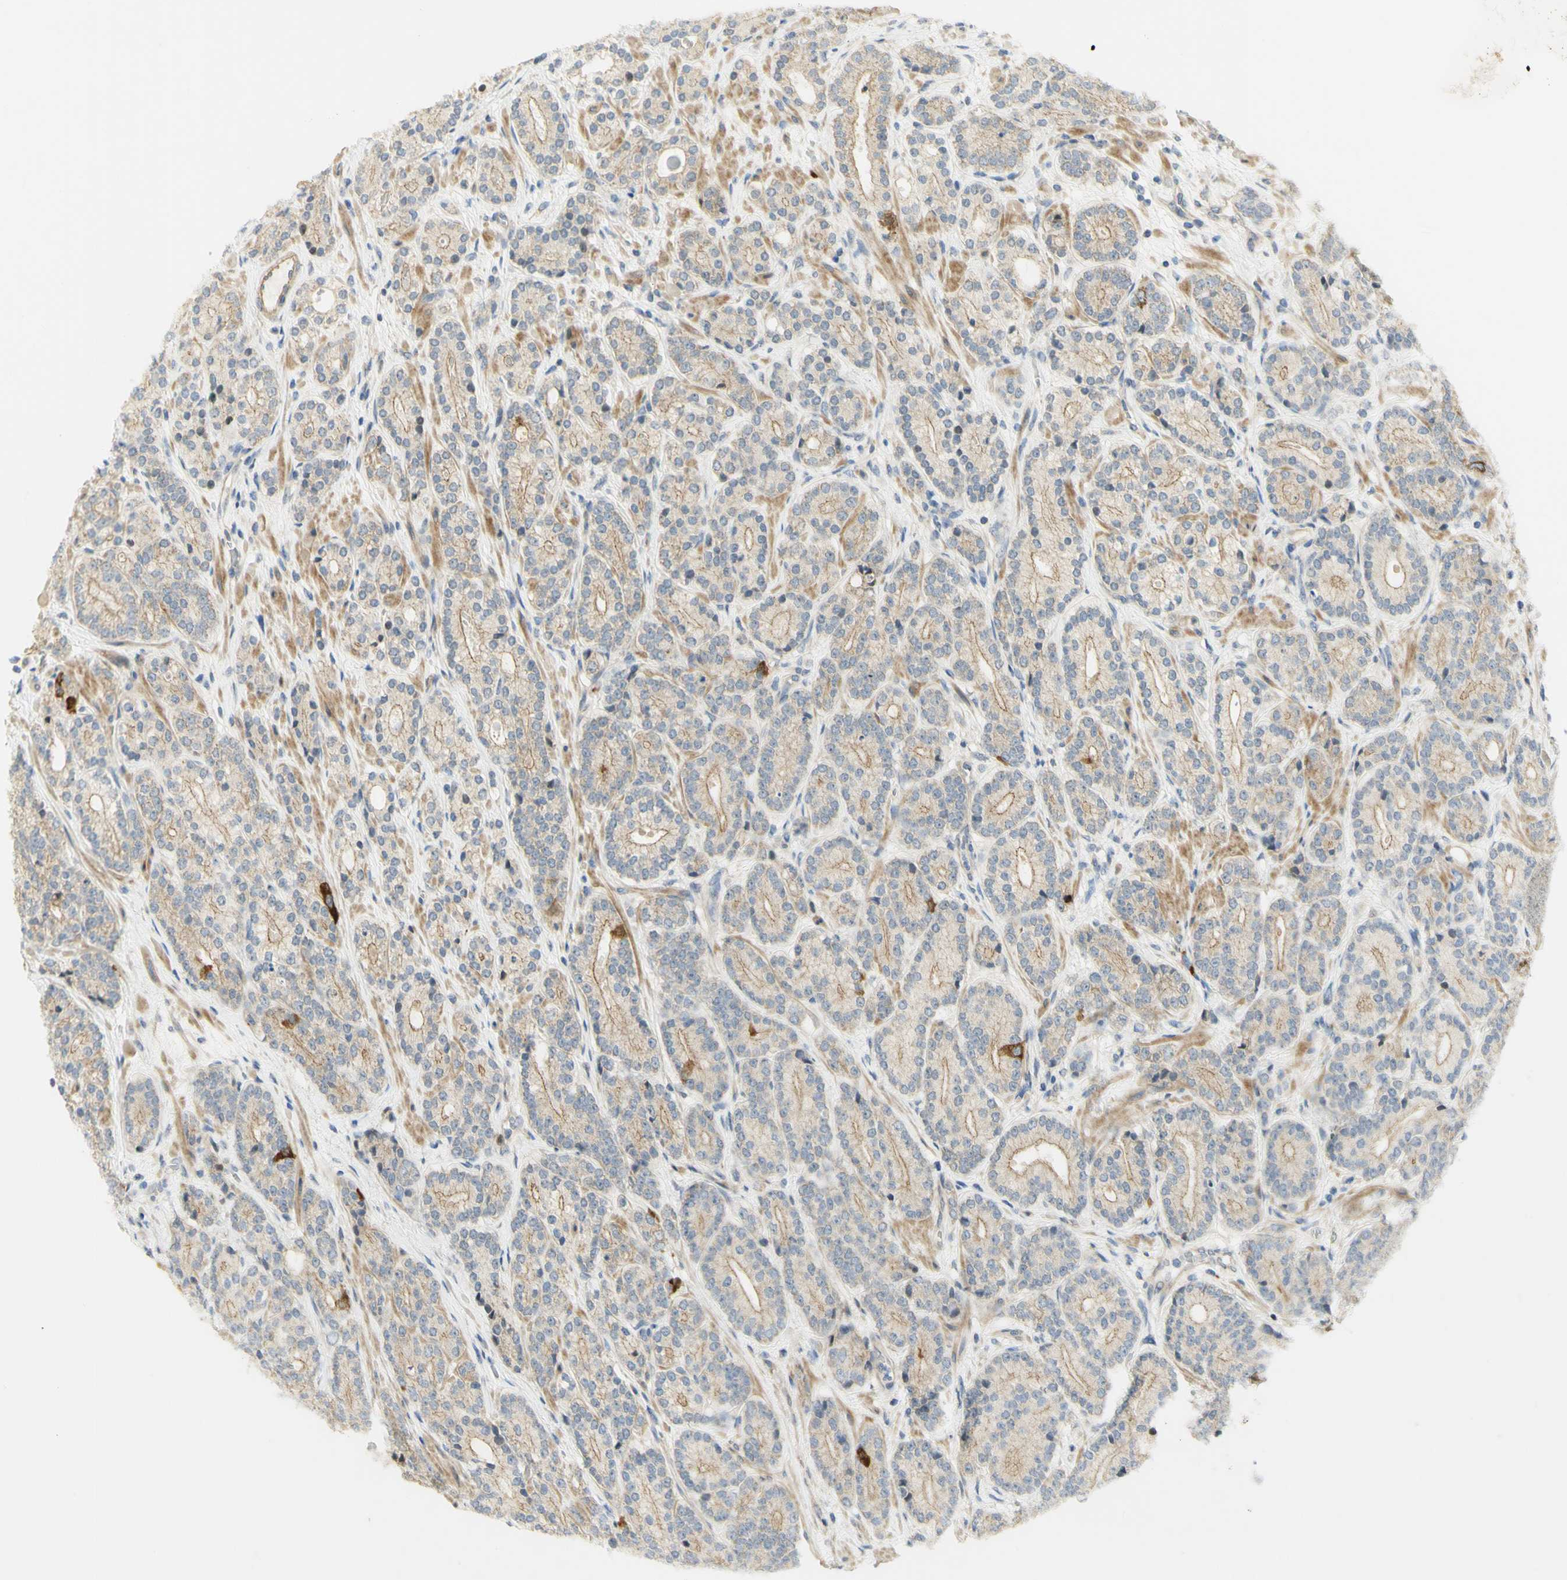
{"staining": {"intensity": "moderate", "quantity": ">75%", "location": "cytoplasmic/membranous"}, "tissue": "prostate cancer", "cell_type": "Tumor cells", "image_type": "cancer", "snomed": [{"axis": "morphology", "description": "Adenocarcinoma, High grade"}, {"axis": "topography", "description": "Prostate"}], "caption": "Immunohistochemistry (DAB (3,3'-diaminobenzidine)) staining of high-grade adenocarcinoma (prostate) shows moderate cytoplasmic/membranous protein staining in about >75% of tumor cells.", "gene": "KIF11", "patient": {"sex": "male", "age": 61}}